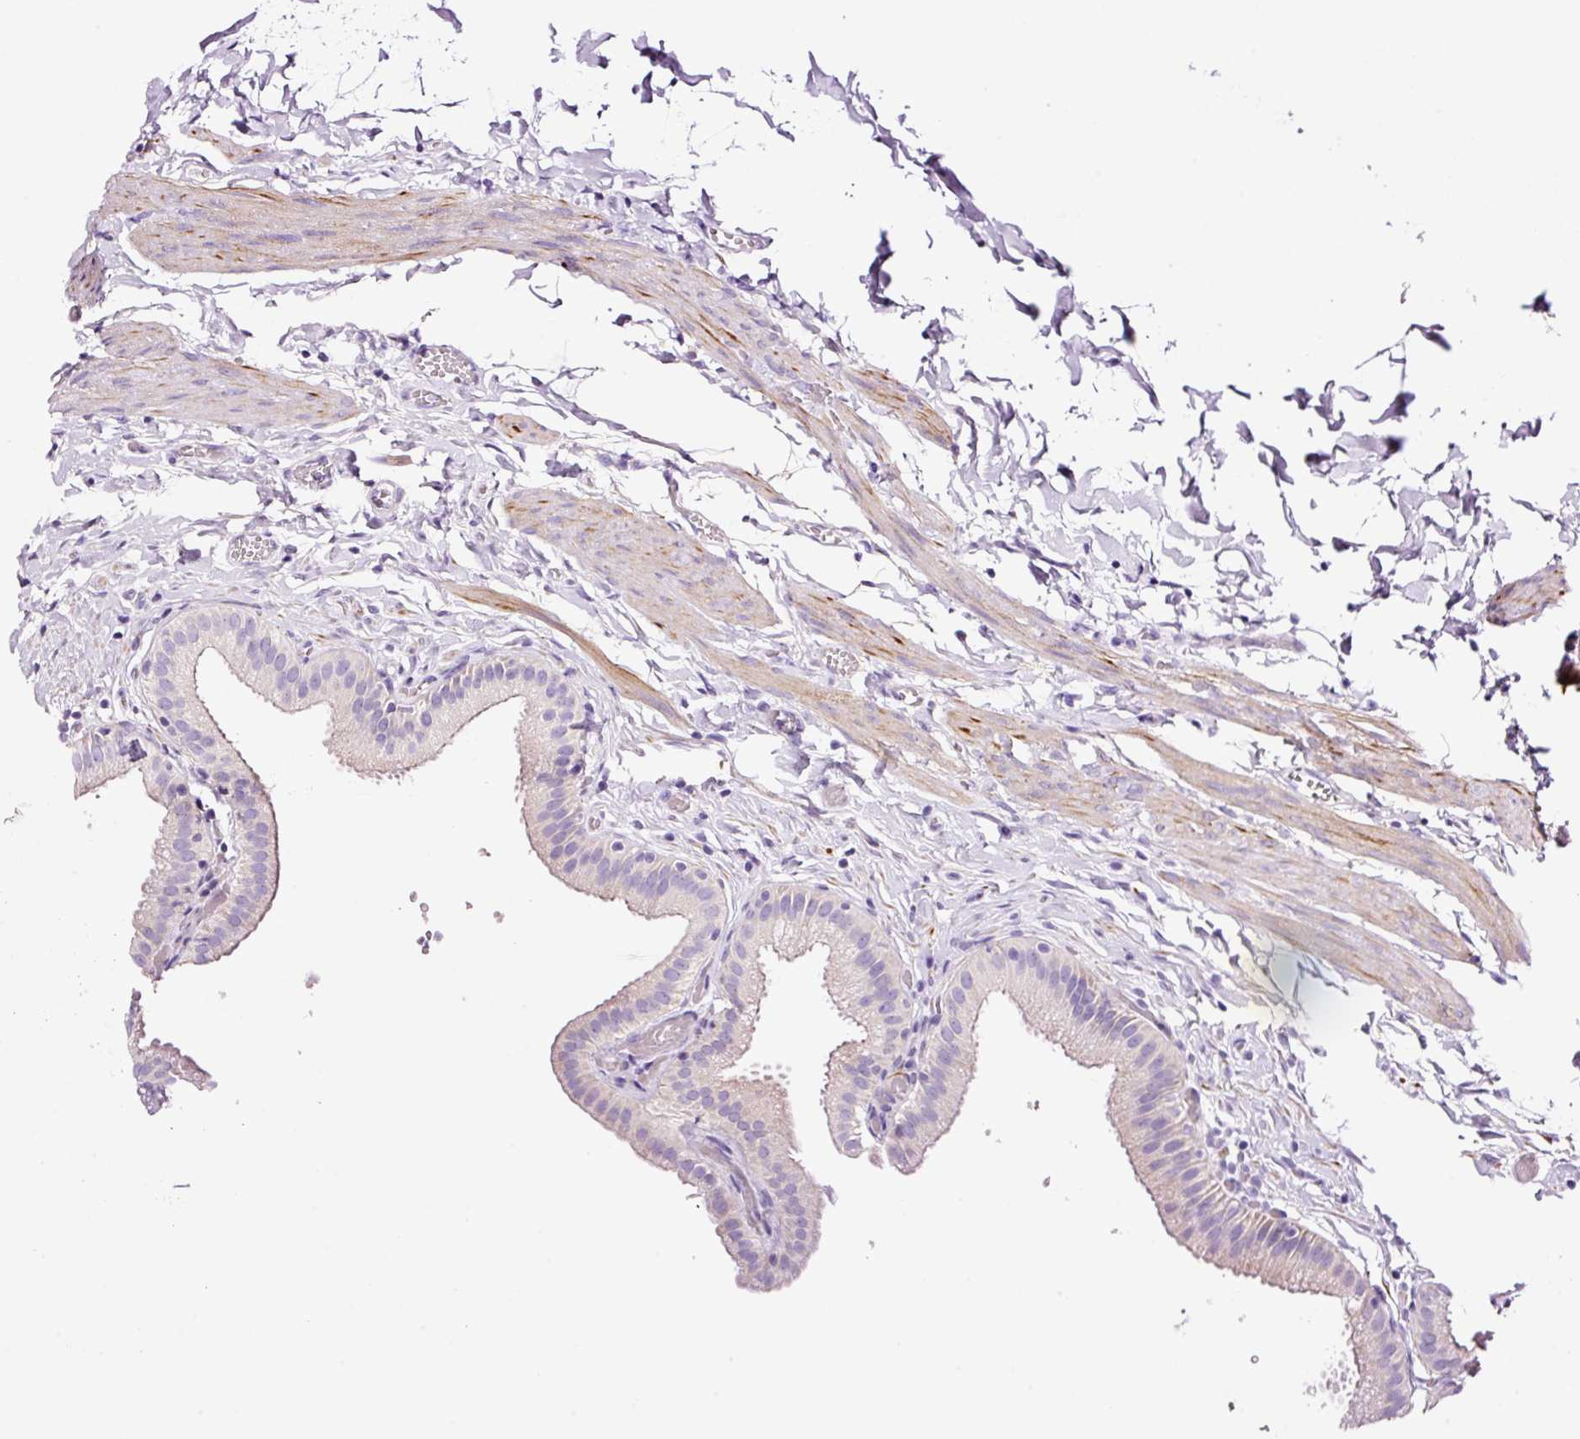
{"staining": {"intensity": "negative", "quantity": "none", "location": "none"}, "tissue": "gallbladder", "cell_type": "Glandular cells", "image_type": "normal", "snomed": [{"axis": "morphology", "description": "Normal tissue, NOS"}, {"axis": "topography", "description": "Gallbladder"}], "caption": "Immunohistochemistry image of normal gallbladder: gallbladder stained with DAB (3,3'-diaminobenzidine) demonstrates no significant protein positivity in glandular cells. Brightfield microscopy of IHC stained with DAB (brown) and hematoxylin (blue), captured at high magnification.", "gene": "PAM", "patient": {"sex": "female", "age": 63}}